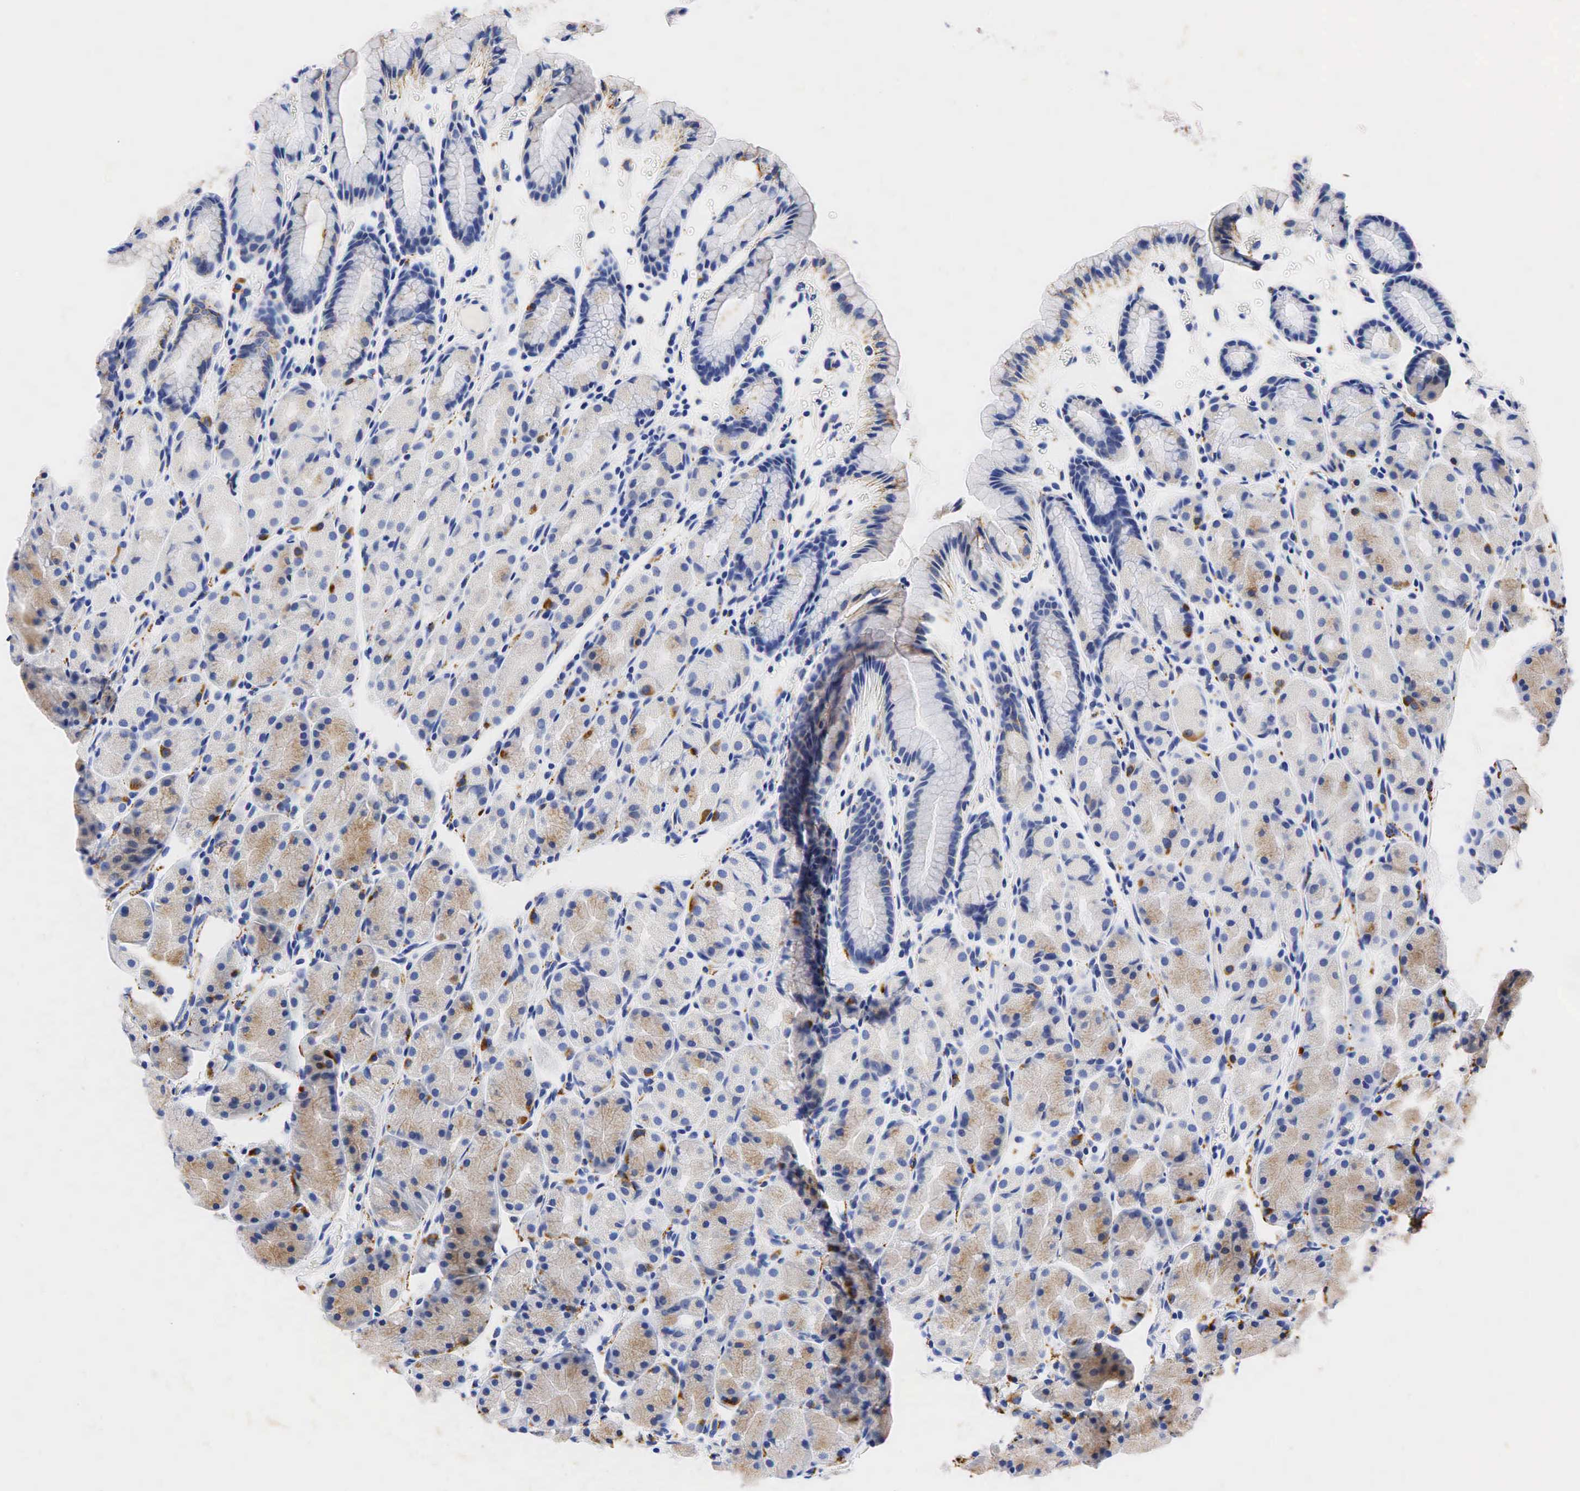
{"staining": {"intensity": "moderate", "quantity": "25%-75%", "location": "cytoplasmic/membranous"}, "tissue": "stomach", "cell_type": "Glandular cells", "image_type": "normal", "snomed": [{"axis": "morphology", "description": "Adenocarcinoma, NOS"}, {"axis": "topography", "description": "Stomach, upper"}], "caption": "An IHC image of unremarkable tissue is shown. Protein staining in brown labels moderate cytoplasmic/membranous positivity in stomach within glandular cells. Ihc stains the protein of interest in brown and the nuclei are stained blue.", "gene": "SYP", "patient": {"sex": "male", "age": 47}}